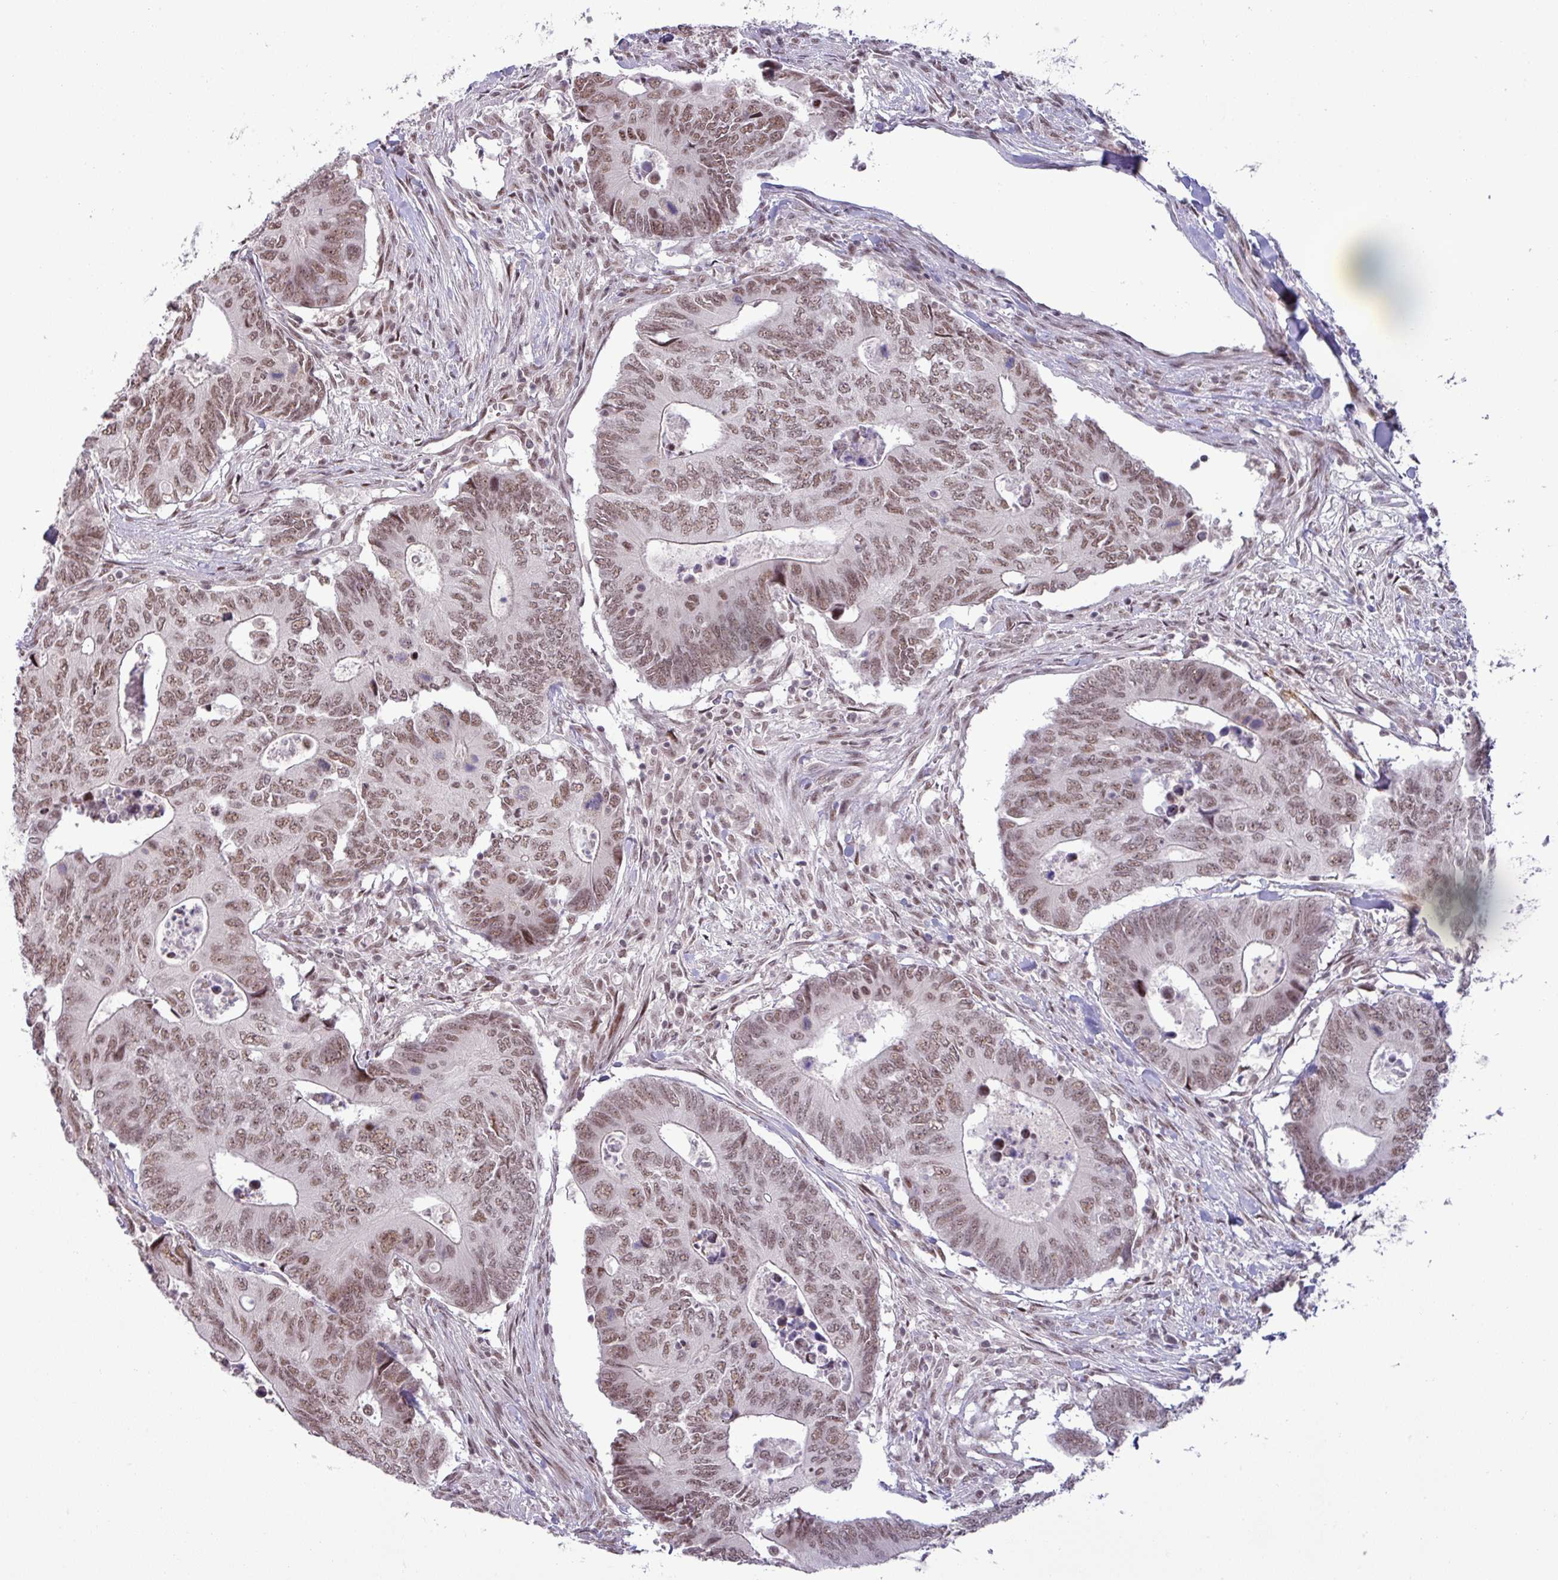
{"staining": {"intensity": "moderate", "quantity": ">75%", "location": "nuclear"}, "tissue": "colorectal cancer", "cell_type": "Tumor cells", "image_type": "cancer", "snomed": [{"axis": "morphology", "description": "Adenocarcinoma, NOS"}, {"axis": "topography", "description": "Colon"}], "caption": "There is medium levels of moderate nuclear staining in tumor cells of colorectal cancer, as demonstrated by immunohistochemical staining (brown color).", "gene": "PTPN20", "patient": {"sex": "male", "age": 87}}